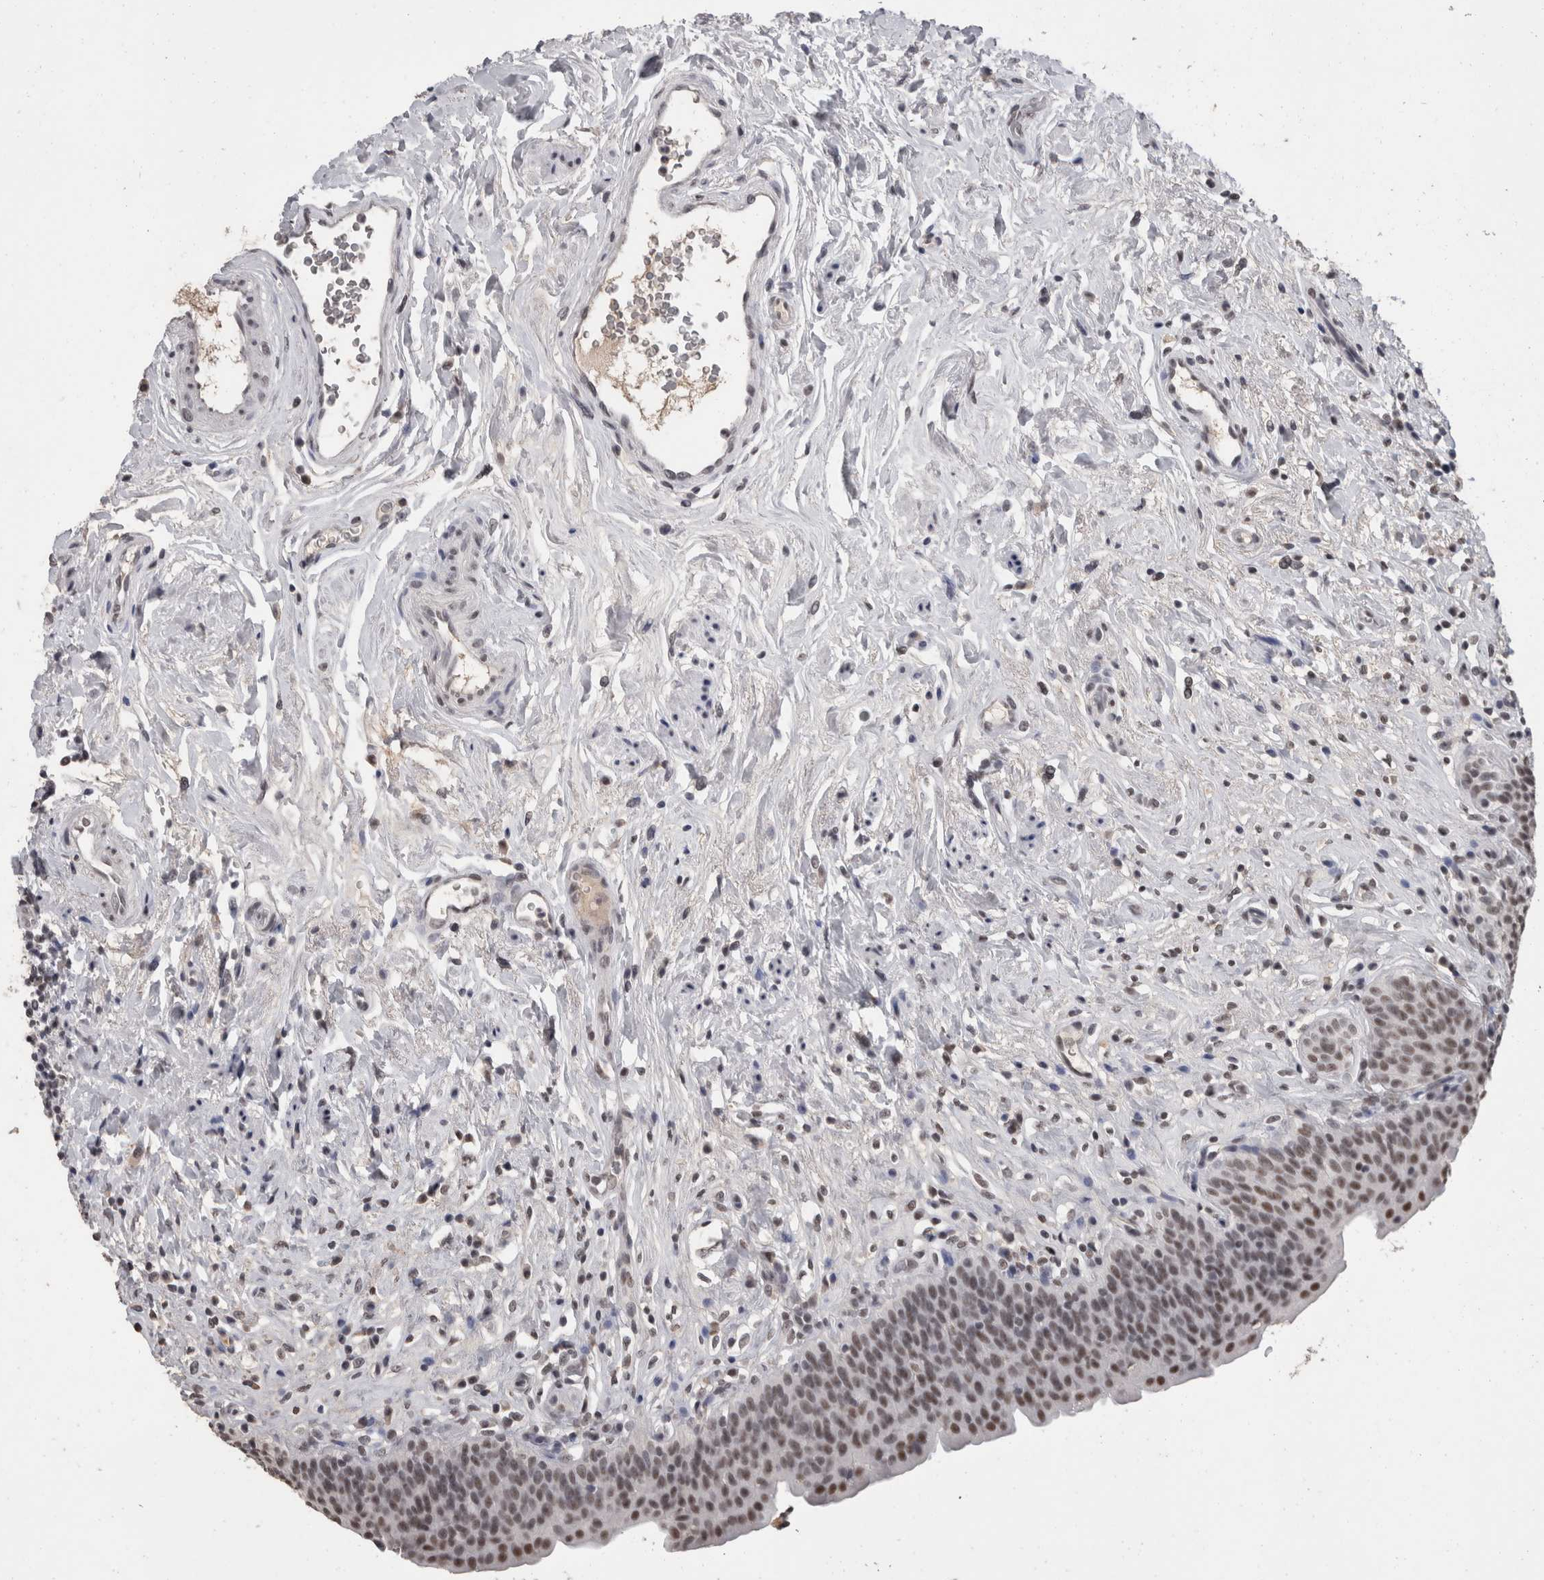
{"staining": {"intensity": "moderate", "quantity": ">75%", "location": "nuclear"}, "tissue": "urinary bladder", "cell_type": "Urothelial cells", "image_type": "normal", "snomed": [{"axis": "morphology", "description": "Normal tissue, NOS"}, {"axis": "topography", "description": "Urinary bladder"}], "caption": "Brown immunohistochemical staining in unremarkable urinary bladder shows moderate nuclear staining in about >75% of urothelial cells.", "gene": "DDX17", "patient": {"sex": "male", "age": 83}}